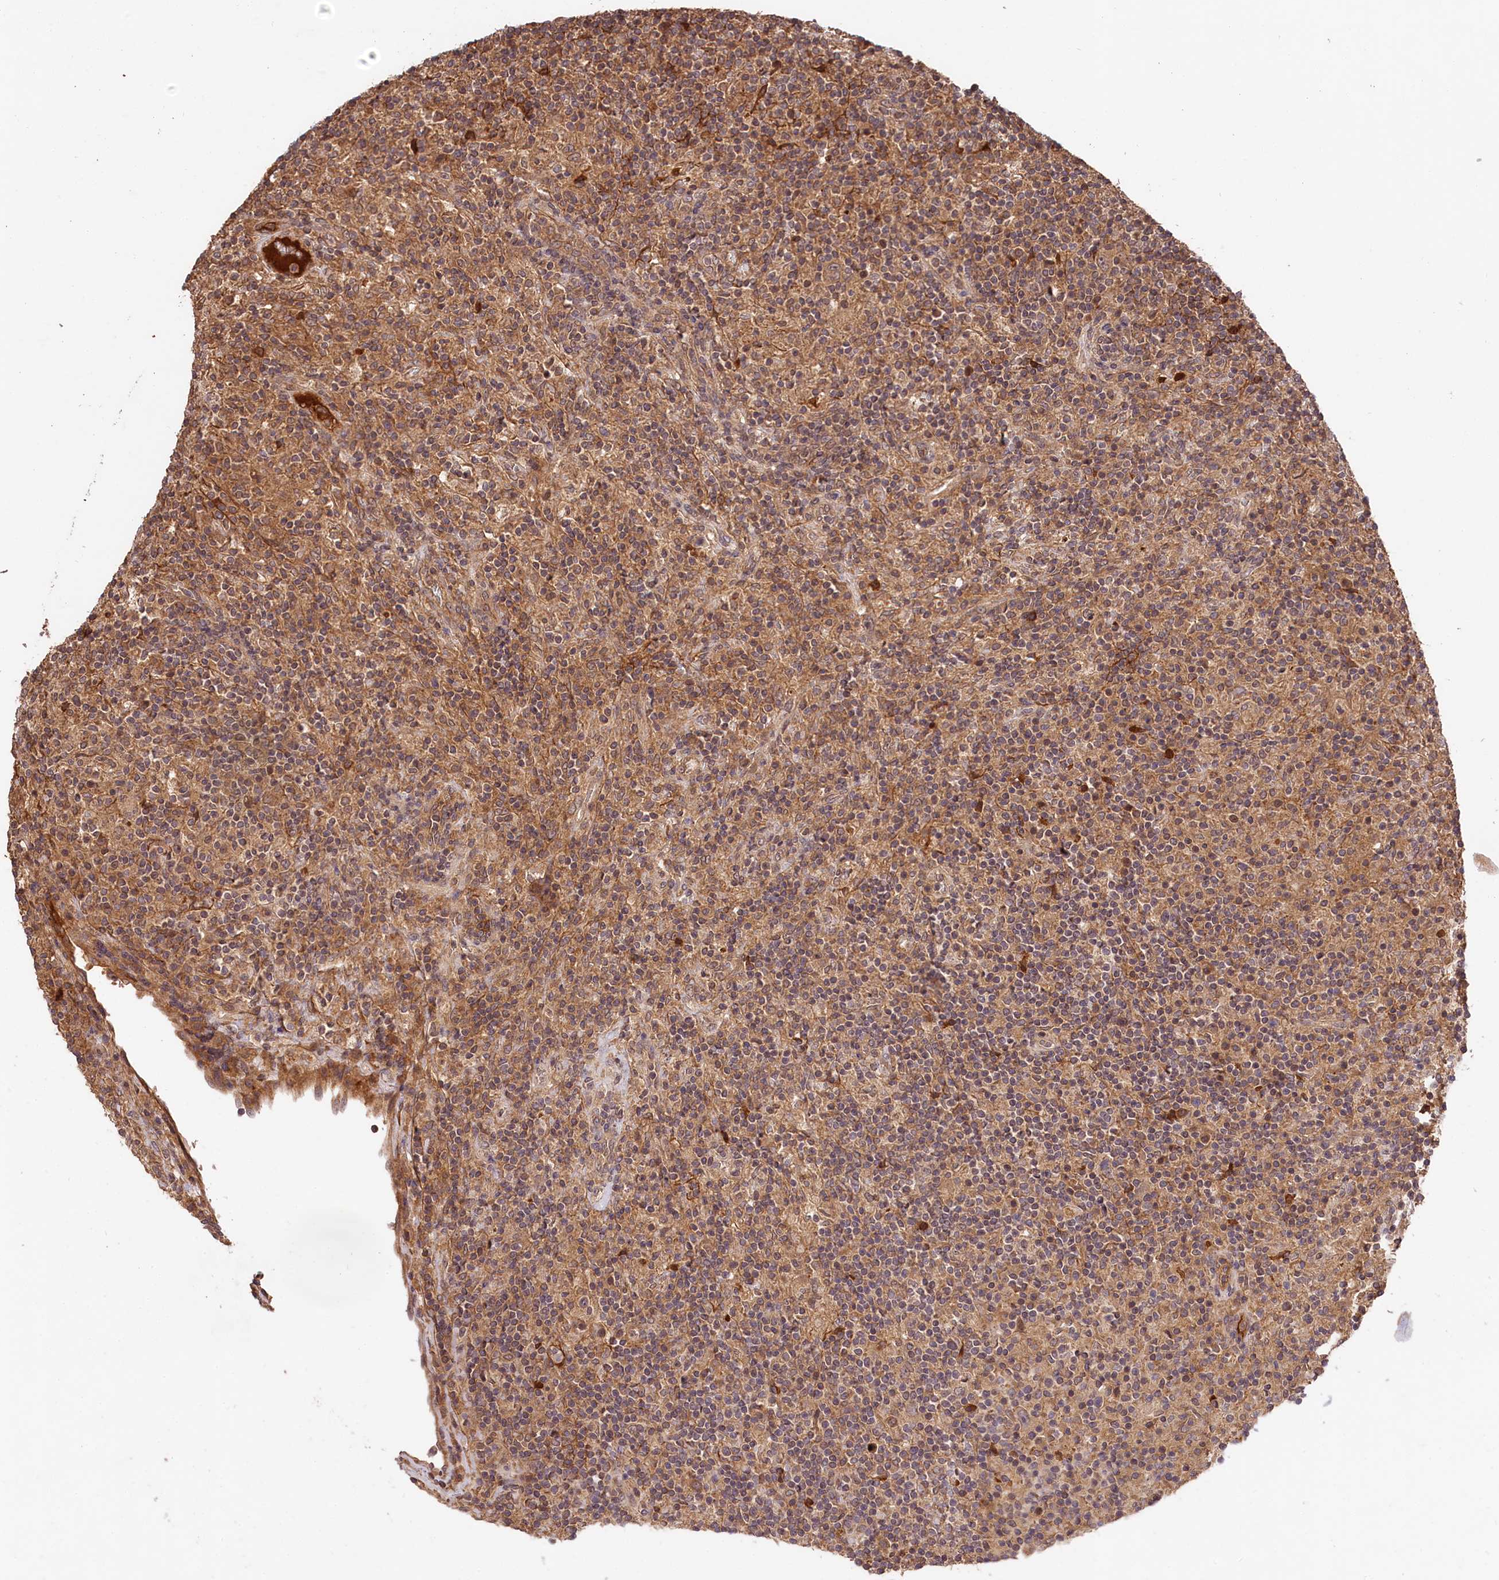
{"staining": {"intensity": "moderate", "quantity": ">75%", "location": "cytoplasmic/membranous"}, "tissue": "lymphoma", "cell_type": "Tumor cells", "image_type": "cancer", "snomed": [{"axis": "morphology", "description": "Hodgkin's disease, NOS"}, {"axis": "topography", "description": "Lymph node"}], "caption": "Hodgkin's disease stained with immunohistochemistry (IHC) displays moderate cytoplasmic/membranous expression in about >75% of tumor cells.", "gene": "MCF2L2", "patient": {"sex": "male", "age": 70}}